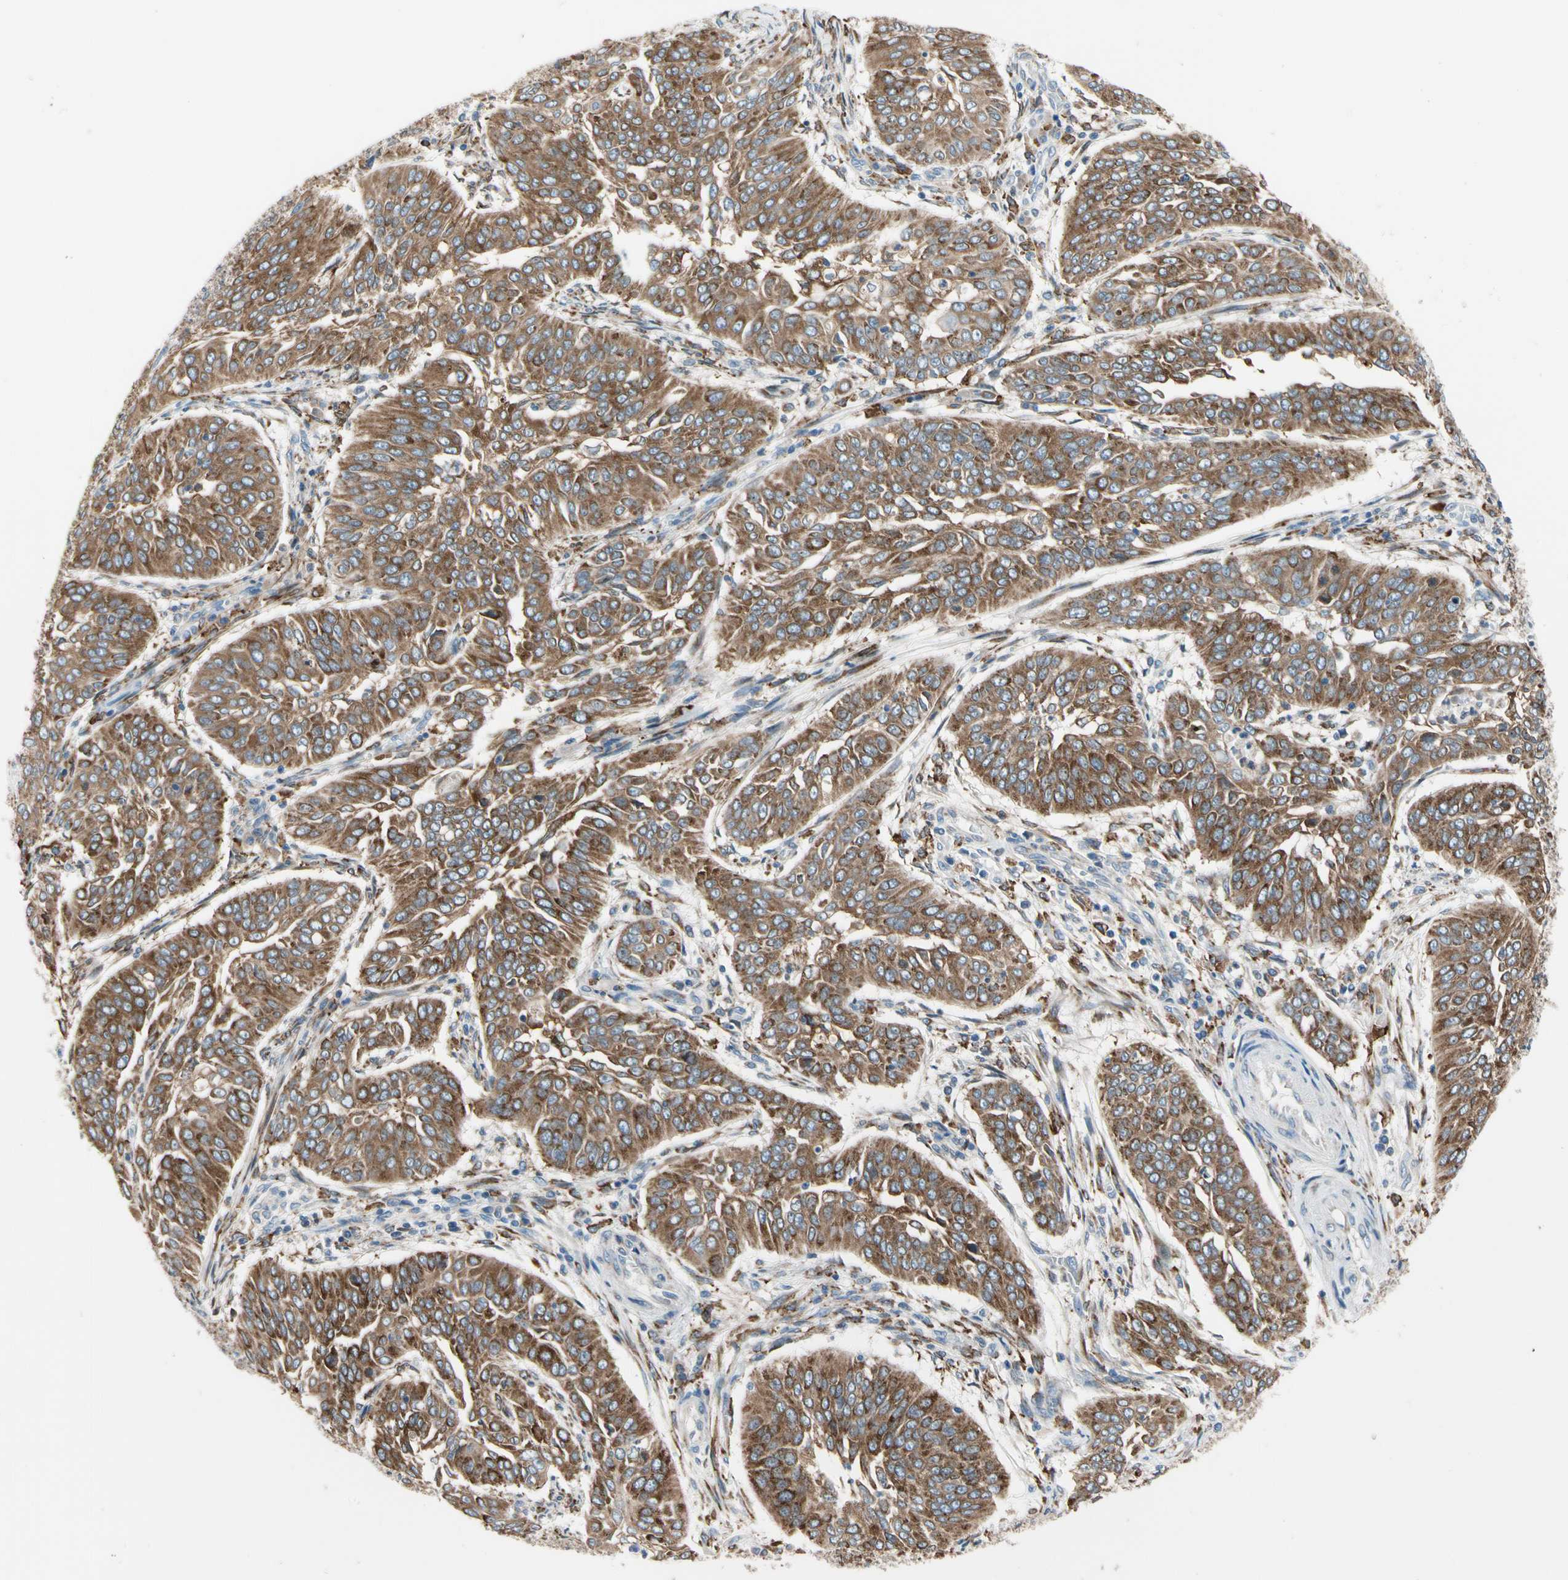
{"staining": {"intensity": "strong", "quantity": ">75%", "location": "cytoplasmic/membranous"}, "tissue": "cervical cancer", "cell_type": "Tumor cells", "image_type": "cancer", "snomed": [{"axis": "morphology", "description": "Normal tissue, NOS"}, {"axis": "morphology", "description": "Squamous cell carcinoma, NOS"}, {"axis": "topography", "description": "Cervix"}], "caption": "Immunohistochemistry (IHC) histopathology image of neoplastic tissue: human cervical cancer stained using immunohistochemistry shows high levels of strong protein expression localized specifically in the cytoplasmic/membranous of tumor cells, appearing as a cytoplasmic/membranous brown color.", "gene": "LRPAP1", "patient": {"sex": "female", "age": 39}}